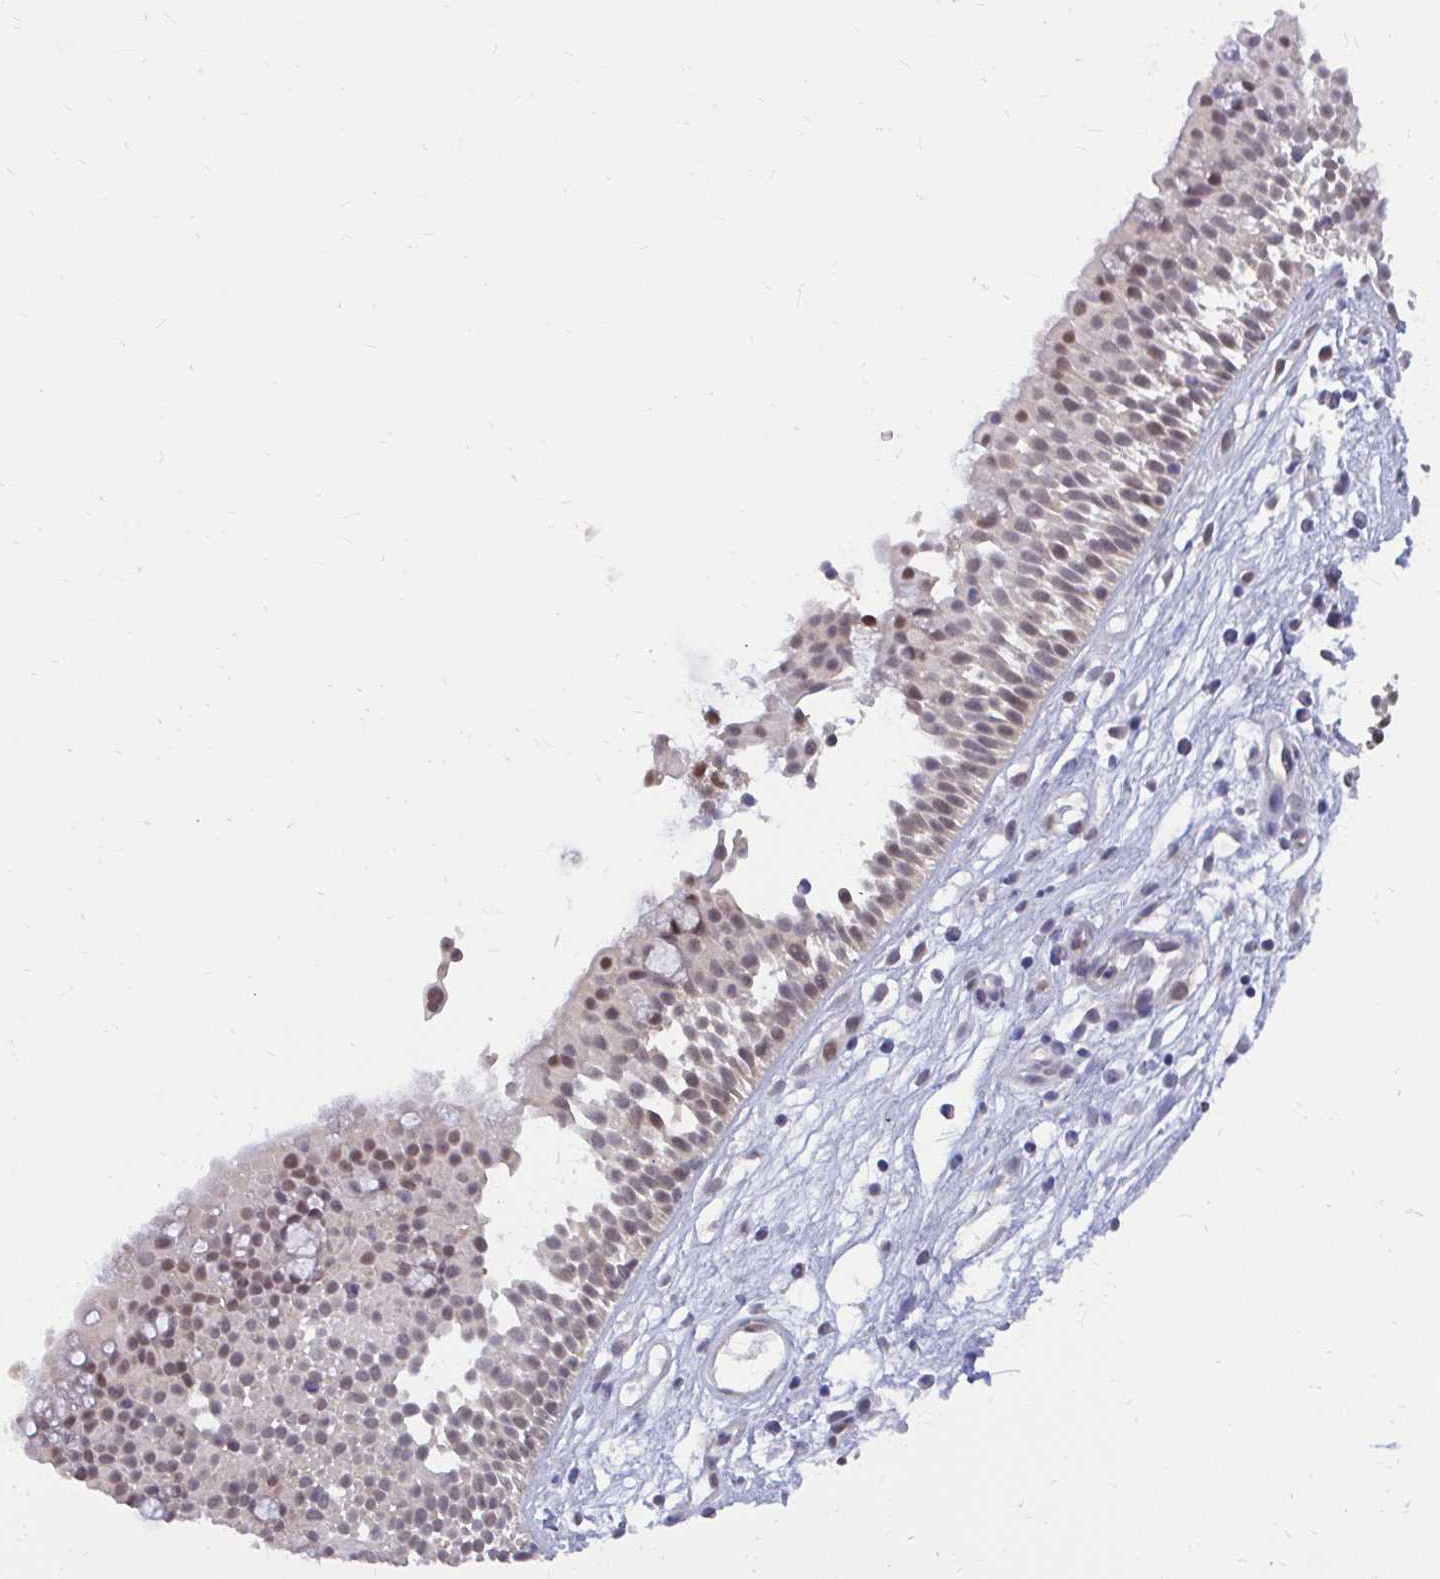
{"staining": {"intensity": "moderate", "quantity": "25%-75%", "location": "nuclear"}, "tissue": "nasopharynx", "cell_type": "Respiratory epithelial cells", "image_type": "normal", "snomed": [{"axis": "morphology", "description": "Normal tissue, NOS"}, {"axis": "topography", "description": "Nasopharynx"}], "caption": "The image reveals immunohistochemical staining of benign nasopharynx. There is moderate nuclear expression is identified in about 25%-75% of respiratory epithelial cells. (DAB IHC with brightfield microscopy, high magnification).", "gene": "CSE1L", "patient": {"sex": "male", "age": 56}}